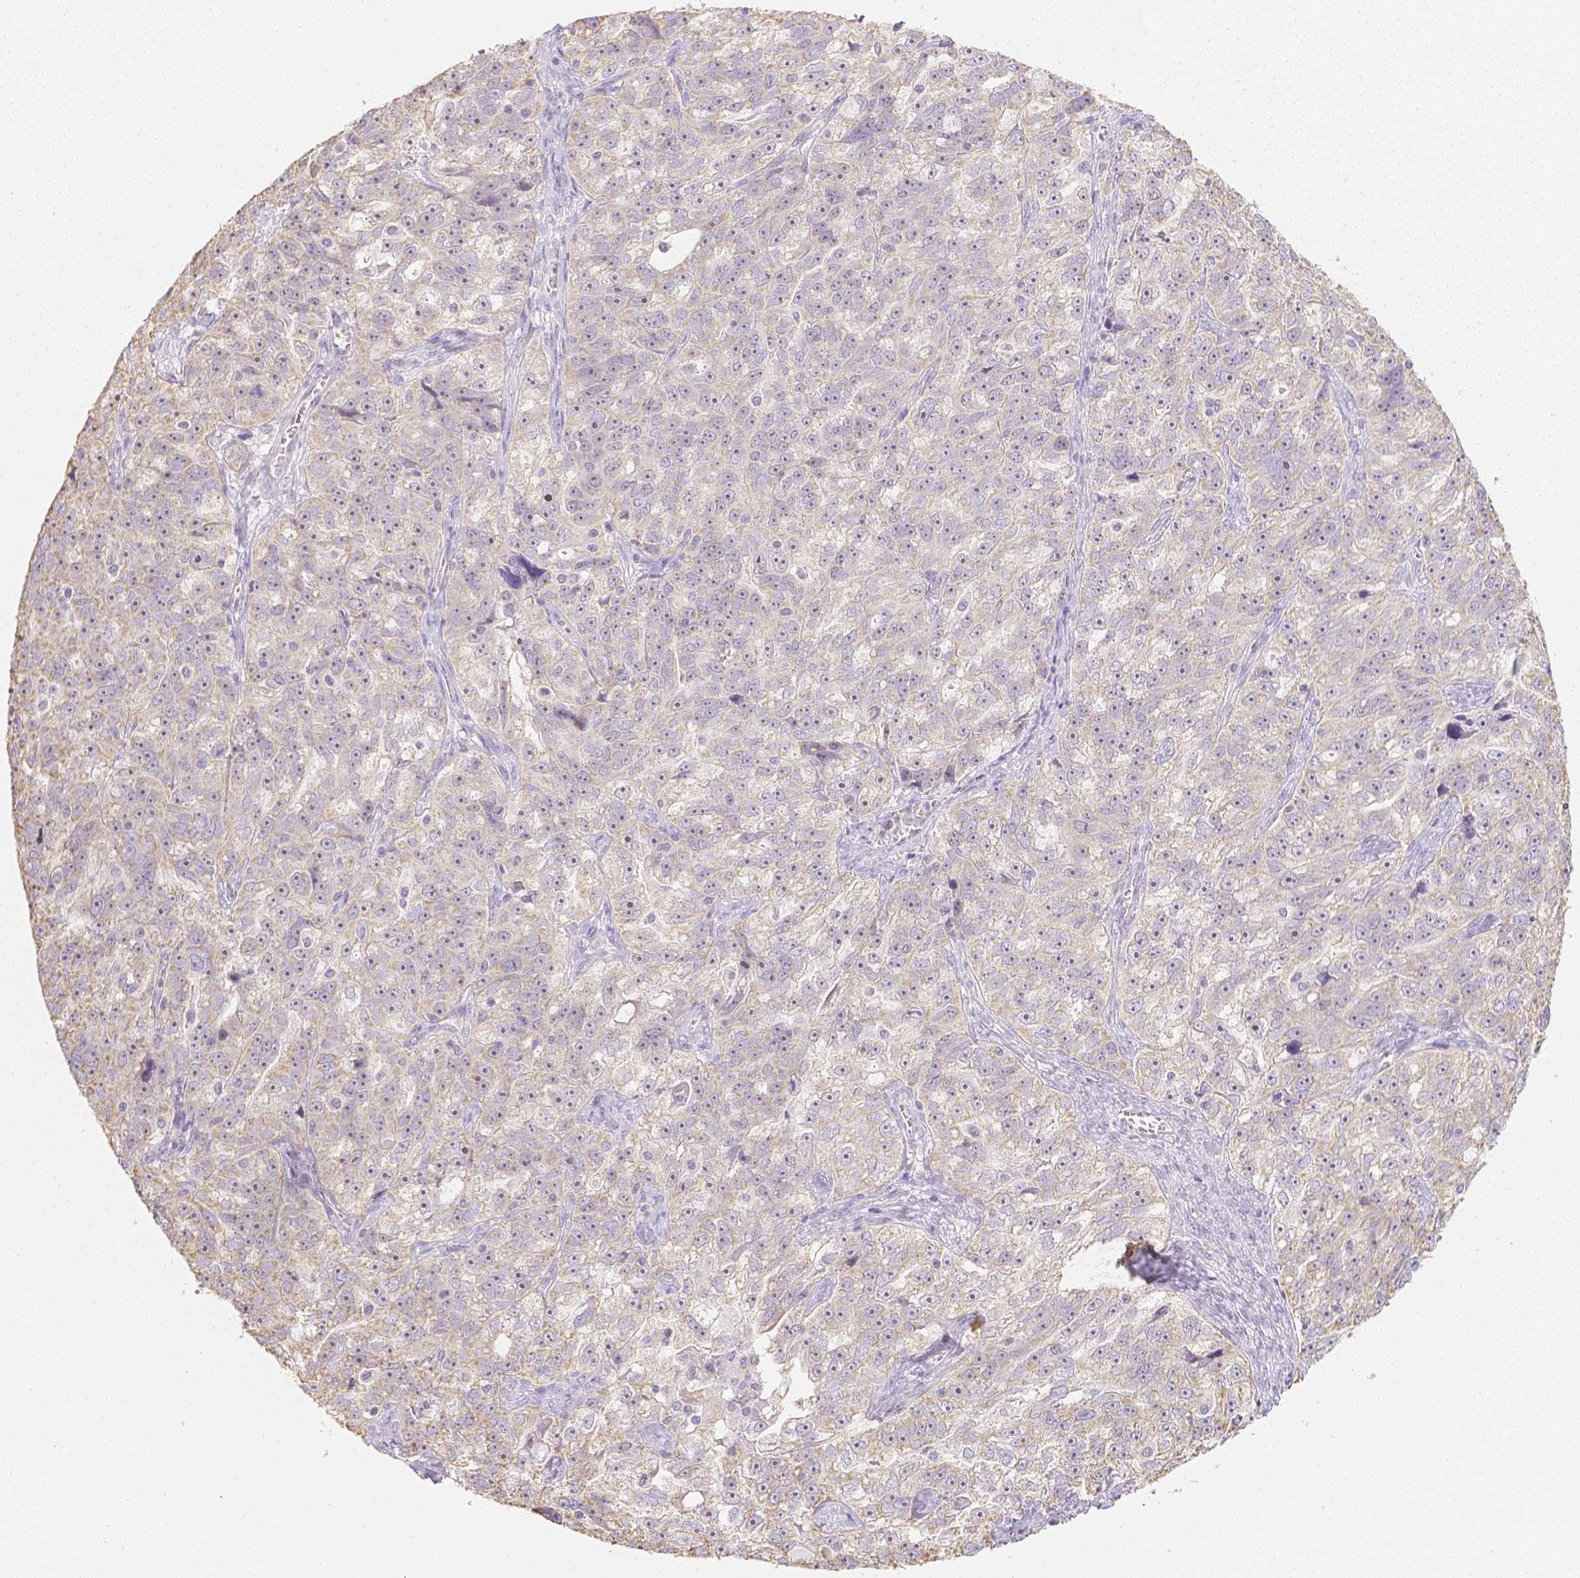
{"staining": {"intensity": "negative", "quantity": "none", "location": "none"}, "tissue": "ovarian cancer", "cell_type": "Tumor cells", "image_type": "cancer", "snomed": [{"axis": "morphology", "description": "Cystadenocarcinoma, serous, NOS"}, {"axis": "topography", "description": "Ovary"}], "caption": "Tumor cells are negative for brown protein staining in ovarian serous cystadenocarcinoma.", "gene": "NVL", "patient": {"sex": "female", "age": 51}}